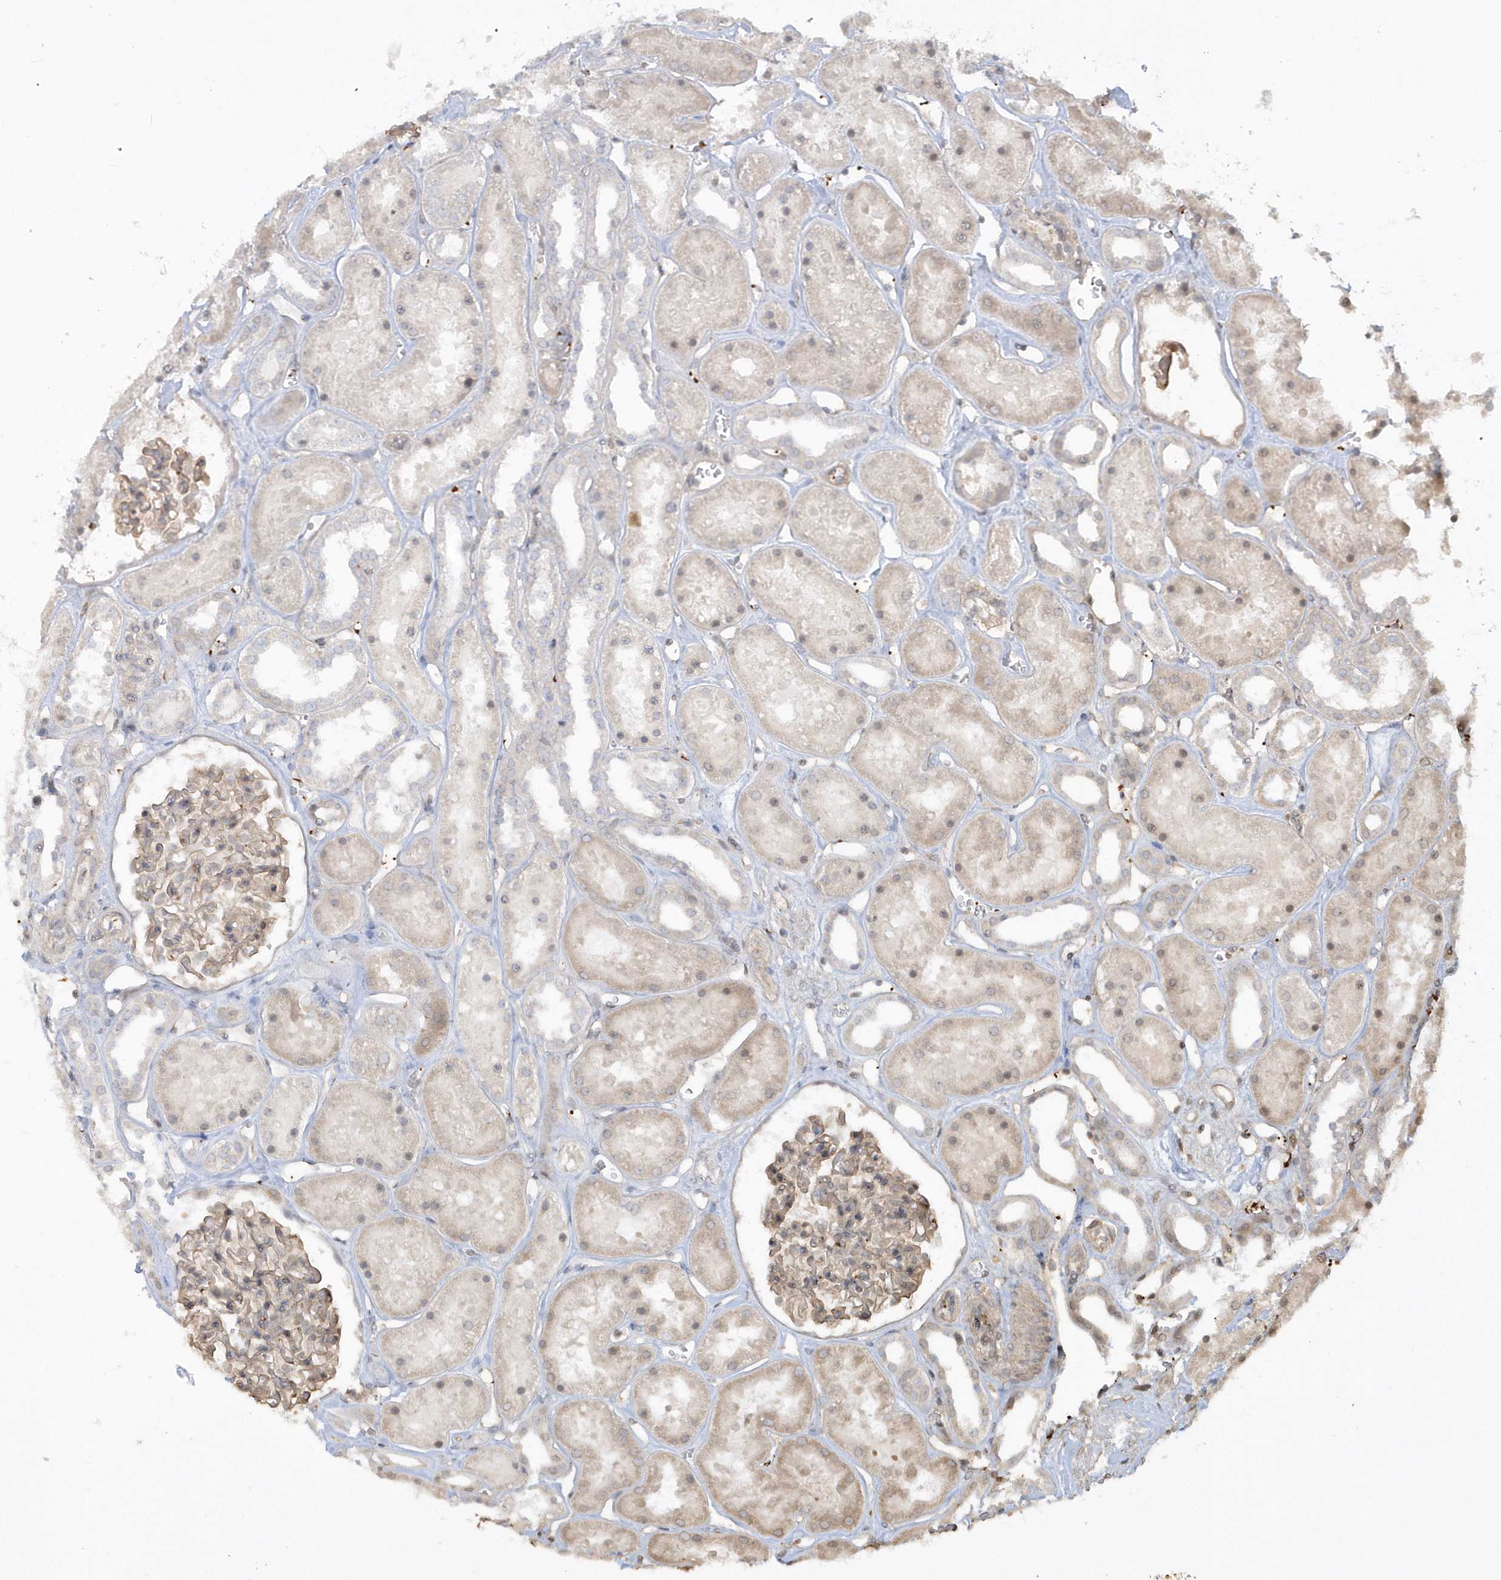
{"staining": {"intensity": "weak", "quantity": ">75%", "location": "cytoplasmic/membranous"}, "tissue": "kidney", "cell_type": "Cells in glomeruli", "image_type": "normal", "snomed": [{"axis": "morphology", "description": "Normal tissue, NOS"}, {"axis": "topography", "description": "Kidney"}], "caption": "Weak cytoplasmic/membranous protein positivity is appreciated in about >75% of cells in glomeruli in kidney.", "gene": "BSN", "patient": {"sex": "female", "age": 41}}